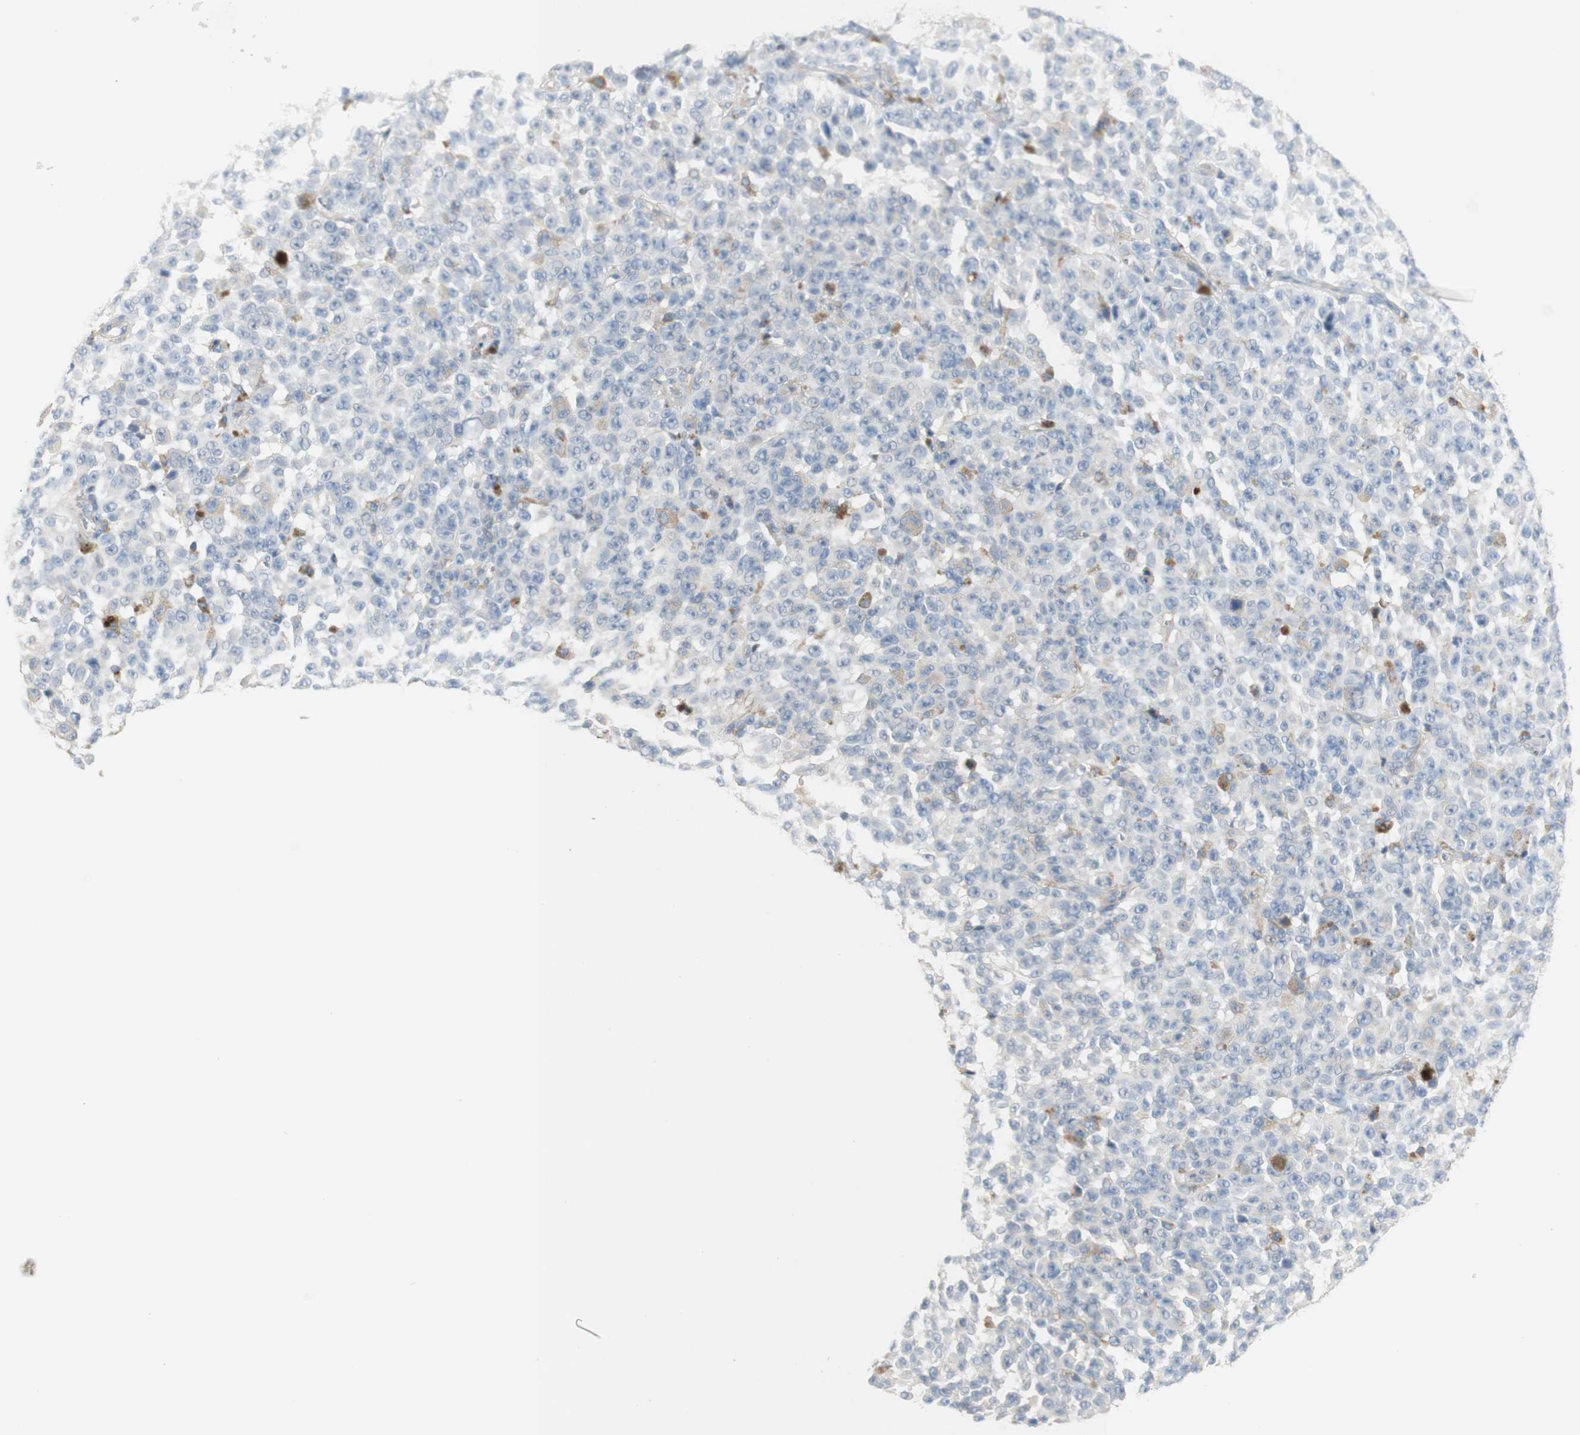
{"staining": {"intensity": "moderate", "quantity": "<25%", "location": "cytoplasmic/membranous"}, "tissue": "melanoma", "cell_type": "Tumor cells", "image_type": "cancer", "snomed": [{"axis": "morphology", "description": "Malignant melanoma, NOS"}, {"axis": "topography", "description": "Skin"}], "caption": "Immunohistochemistry (DAB (3,3'-diaminobenzidine)) staining of human malignant melanoma exhibits moderate cytoplasmic/membranous protein staining in approximately <25% of tumor cells.", "gene": "MANEA", "patient": {"sex": "female", "age": 82}}